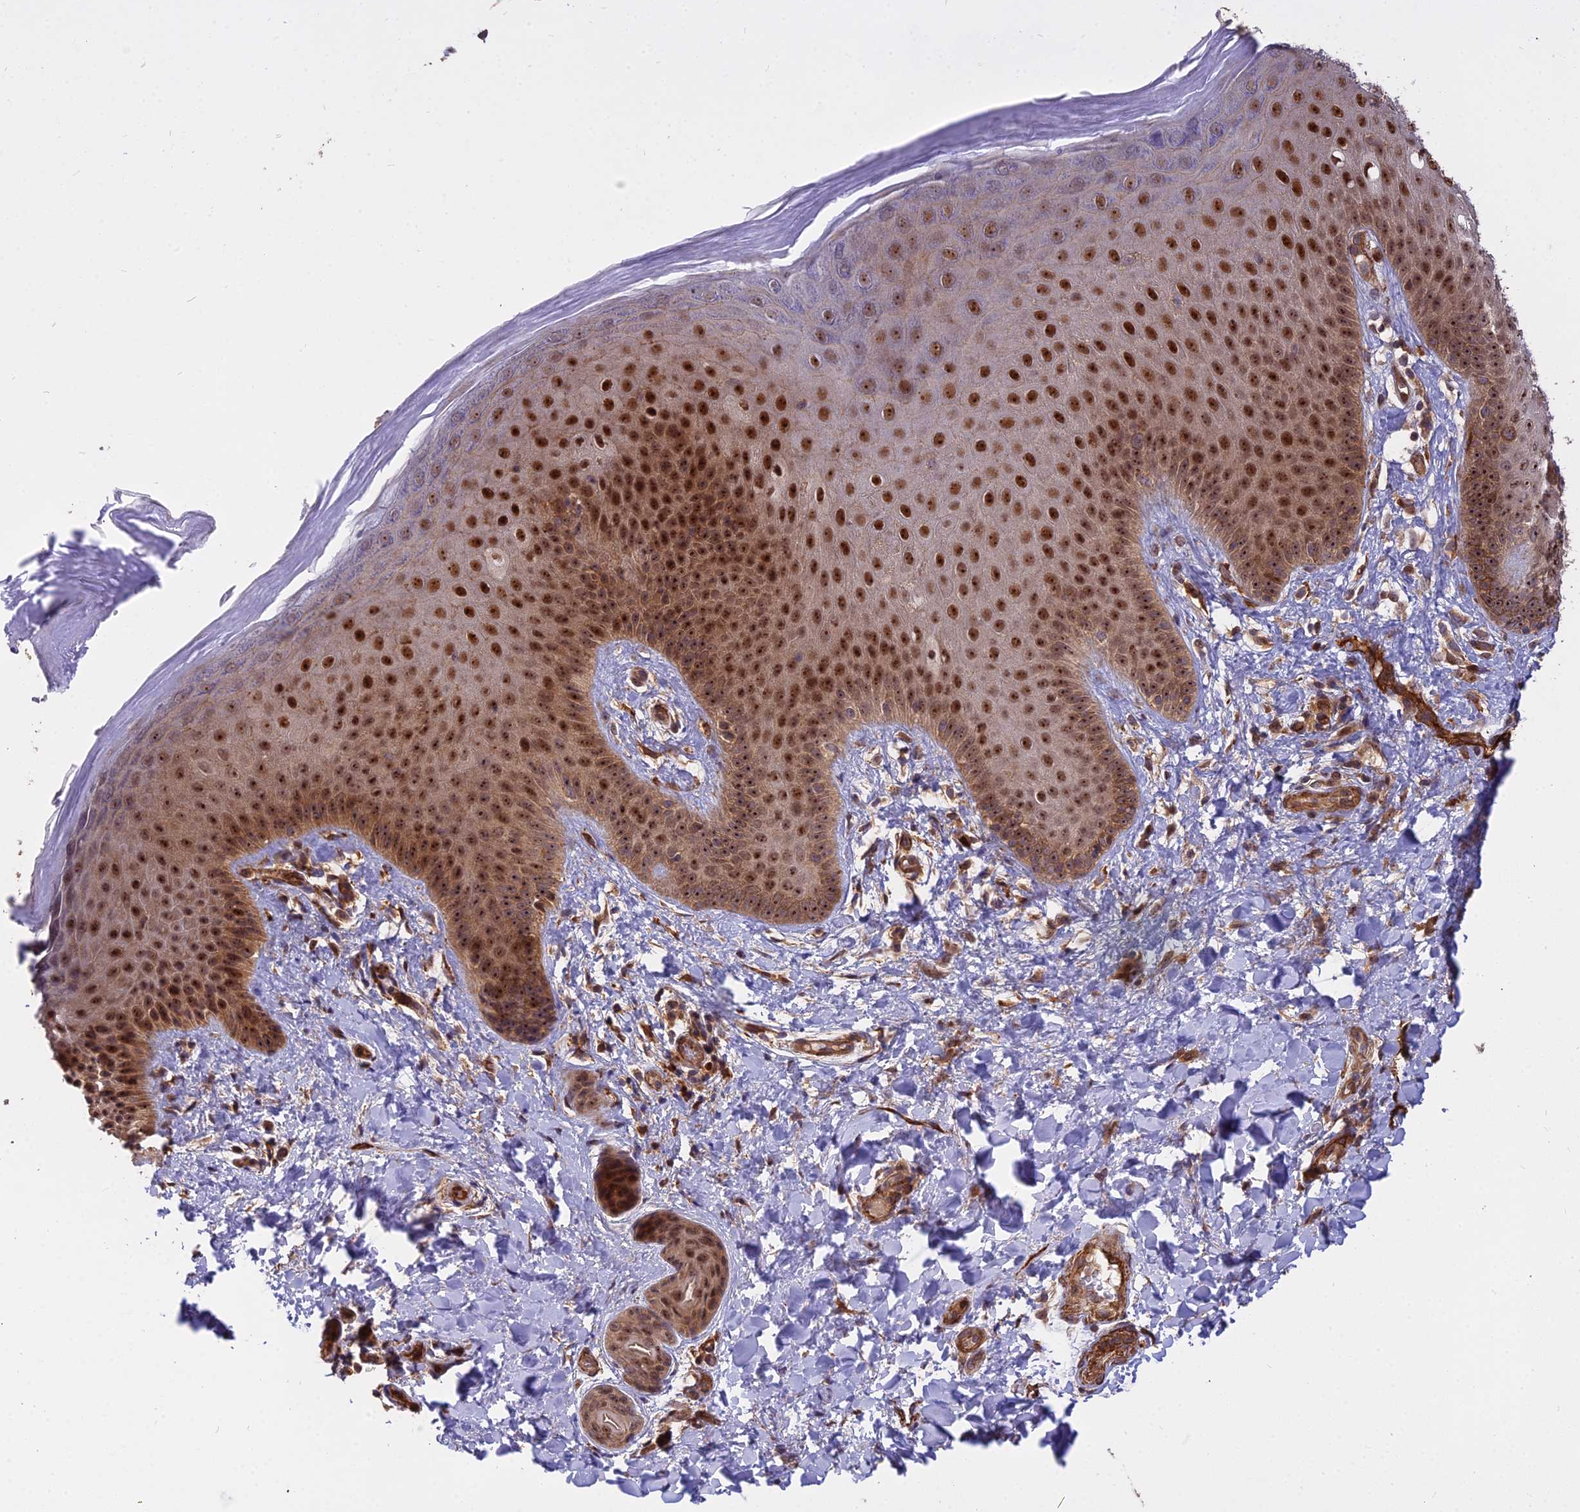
{"staining": {"intensity": "strong", "quantity": ">75%", "location": "nuclear"}, "tissue": "skin", "cell_type": "Epidermal cells", "image_type": "normal", "snomed": [{"axis": "morphology", "description": "Normal tissue, NOS"}, {"axis": "morphology", "description": "Neoplasm, malignant, NOS"}, {"axis": "topography", "description": "Anal"}], "caption": "High-power microscopy captured an IHC photomicrograph of normal skin, revealing strong nuclear expression in about >75% of epidermal cells. (DAB (3,3'-diaminobenzidine) = brown stain, brightfield microscopy at high magnification).", "gene": "TCEA3", "patient": {"sex": "male", "age": 47}}